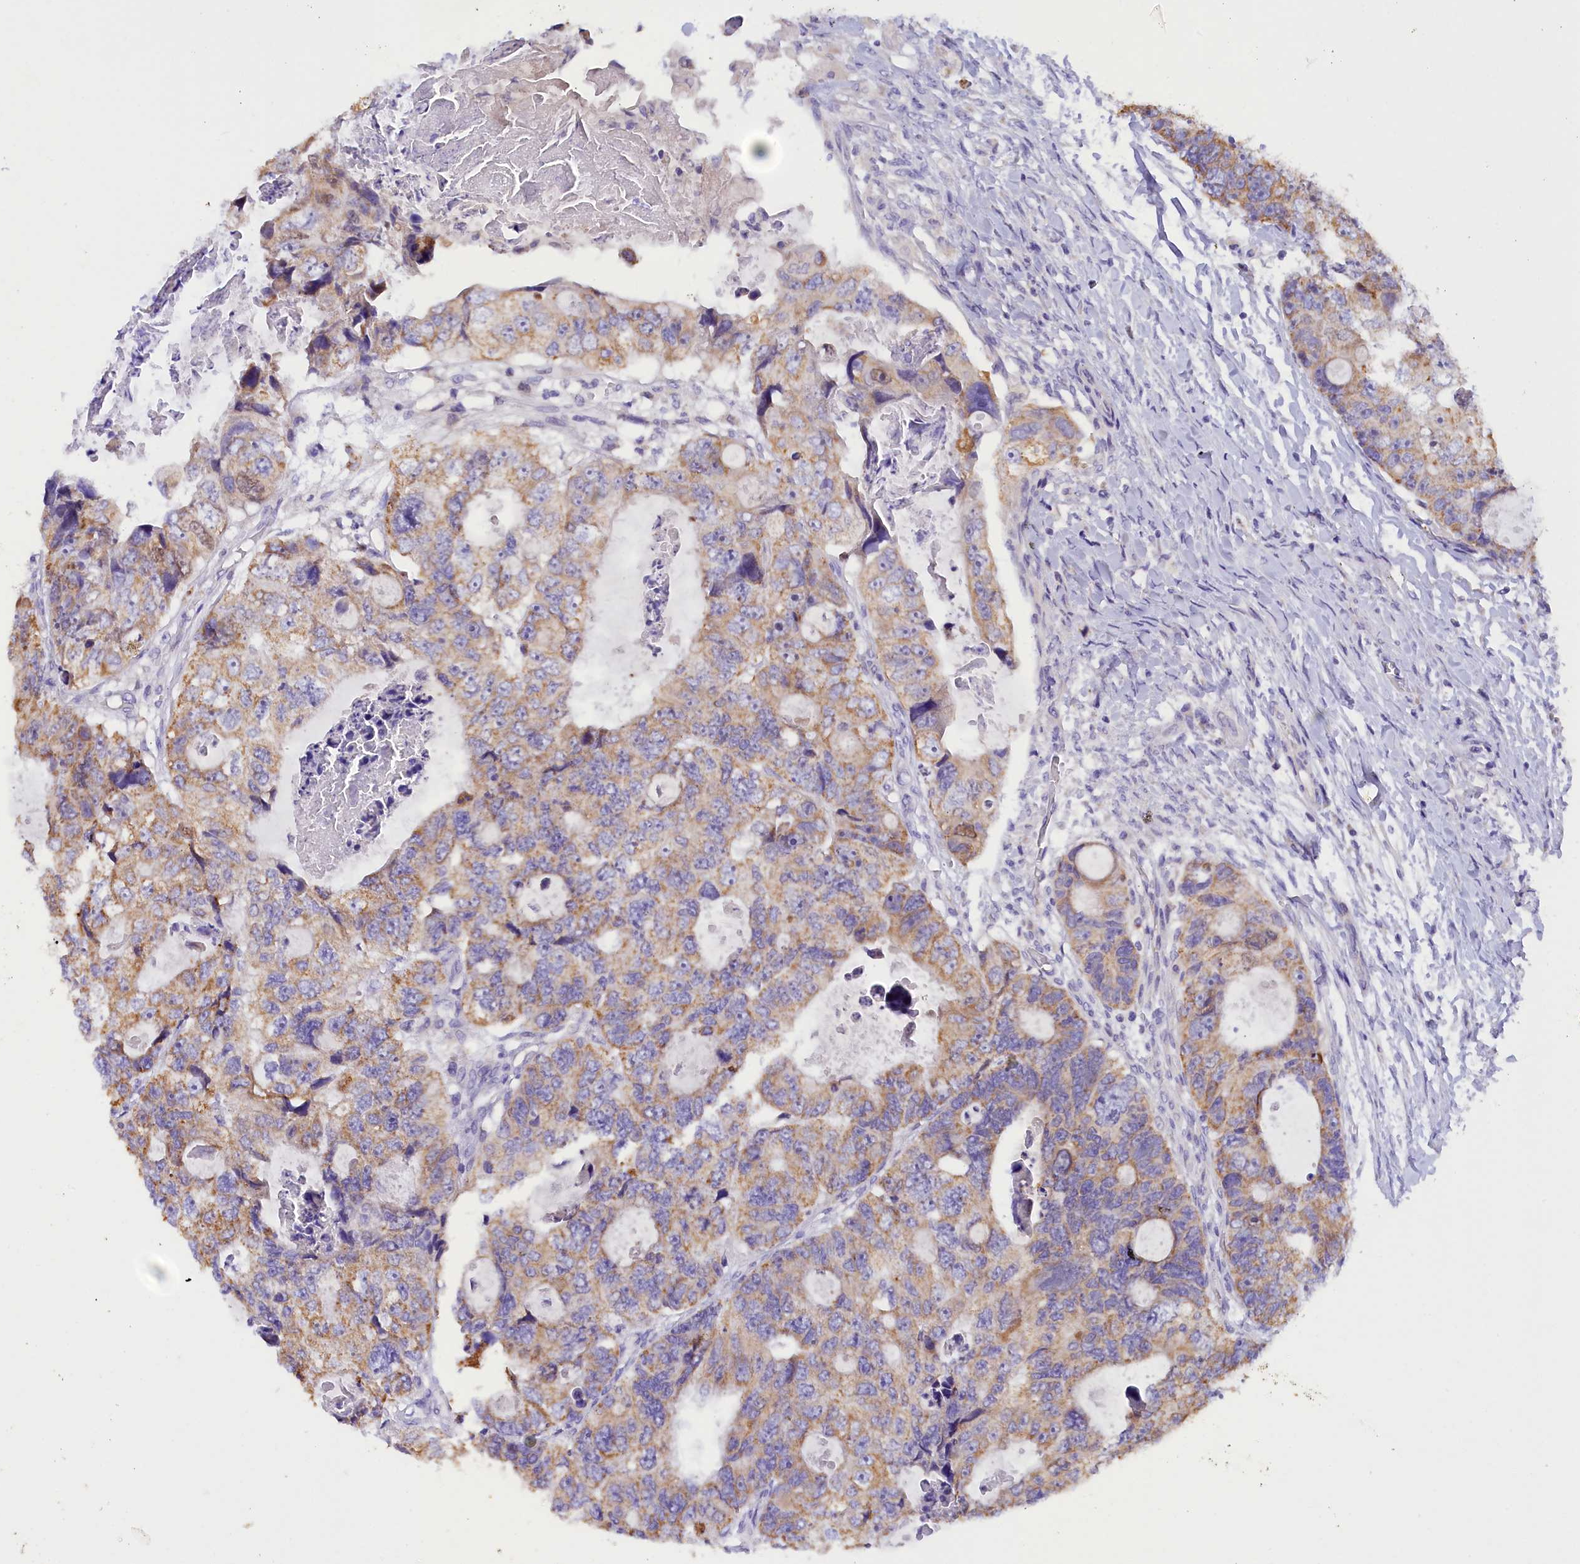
{"staining": {"intensity": "weak", "quantity": ">75%", "location": "cytoplasmic/membranous"}, "tissue": "colorectal cancer", "cell_type": "Tumor cells", "image_type": "cancer", "snomed": [{"axis": "morphology", "description": "Adenocarcinoma, NOS"}, {"axis": "topography", "description": "Rectum"}], "caption": "Immunohistochemical staining of colorectal adenocarcinoma exhibits low levels of weak cytoplasmic/membranous positivity in approximately >75% of tumor cells. (Stains: DAB (3,3'-diaminobenzidine) in brown, nuclei in blue, Microscopy: brightfield microscopy at high magnification).", "gene": "PKIA", "patient": {"sex": "male", "age": 59}}